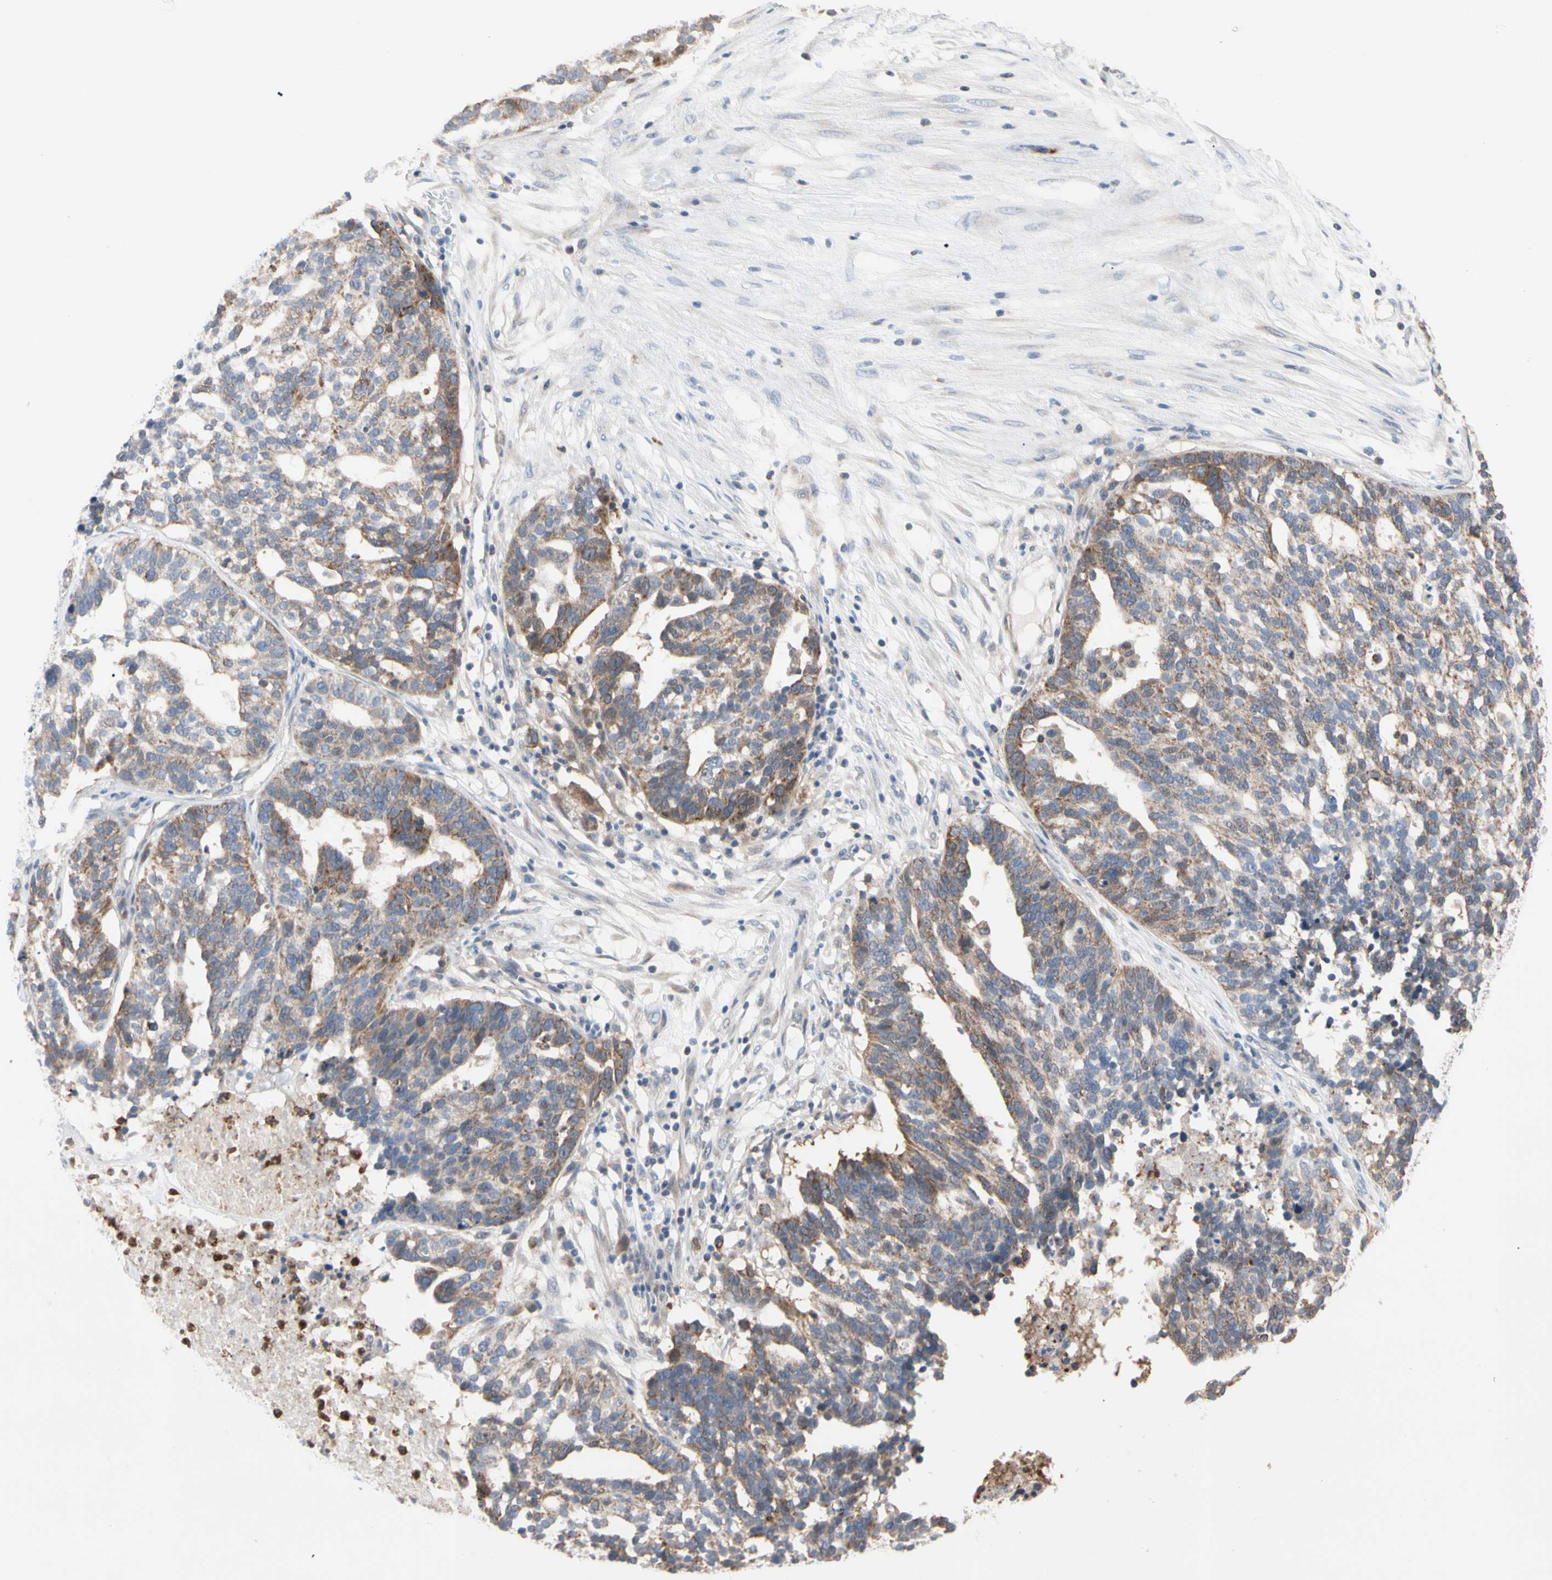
{"staining": {"intensity": "weak", "quantity": "25%-75%", "location": "cytoplasmic/membranous"}, "tissue": "ovarian cancer", "cell_type": "Tumor cells", "image_type": "cancer", "snomed": [{"axis": "morphology", "description": "Cystadenocarcinoma, serous, NOS"}, {"axis": "topography", "description": "Ovary"}], "caption": "Human ovarian cancer stained with a protein marker exhibits weak staining in tumor cells.", "gene": "MCL1", "patient": {"sex": "female", "age": 59}}